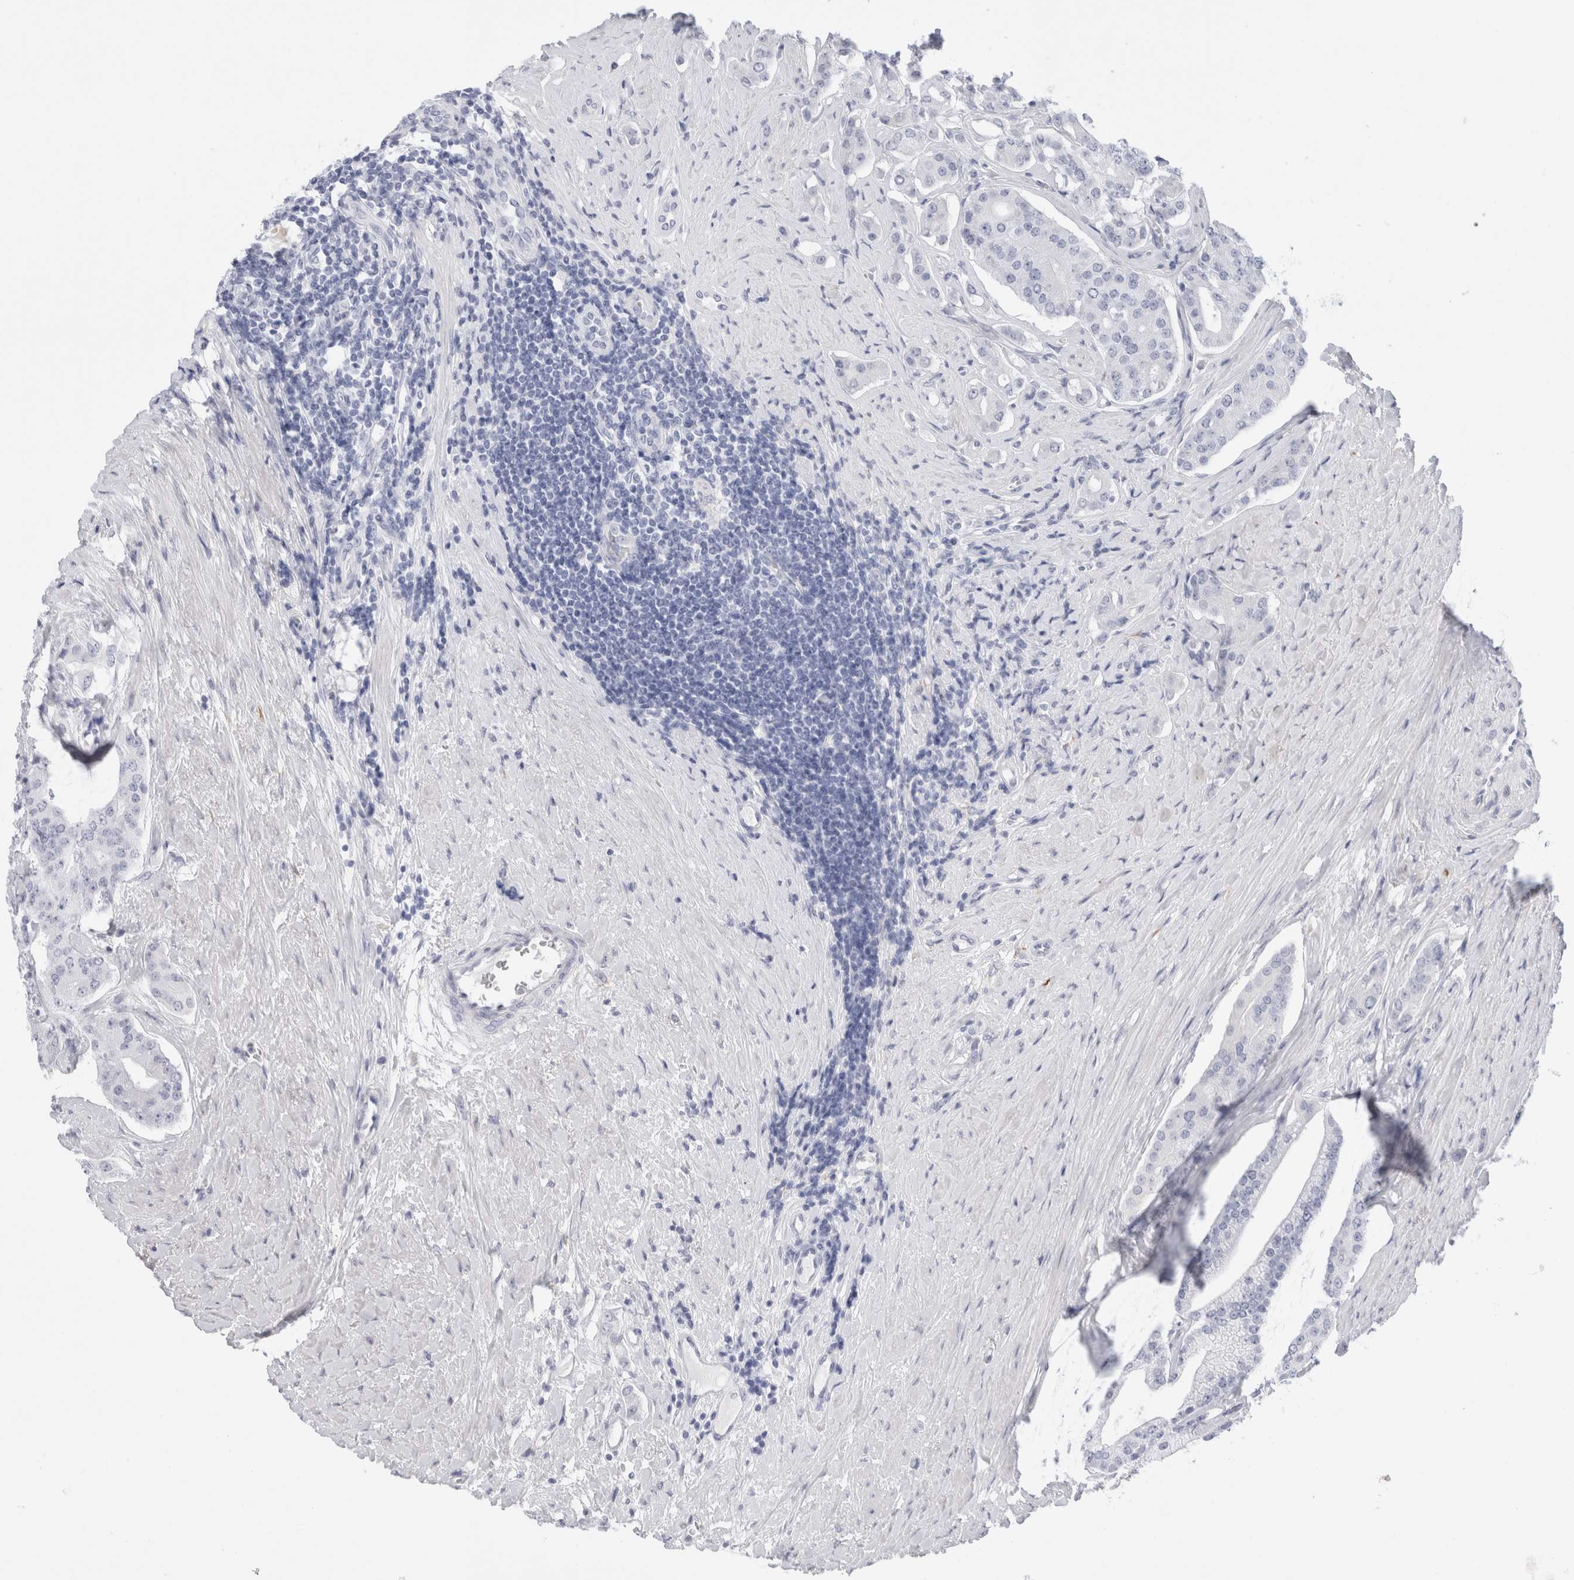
{"staining": {"intensity": "negative", "quantity": "none", "location": "none"}, "tissue": "prostate cancer", "cell_type": "Tumor cells", "image_type": "cancer", "snomed": [{"axis": "morphology", "description": "Adenocarcinoma, High grade"}, {"axis": "topography", "description": "Prostate"}], "caption": "Immunohistochemistry micrograph of neoplastic tissue: prostate cancer stained with DAB displays no significant protein staining in tumor cells.", "gene": "MUC15", "patient": {"sex": "male", "age": 71}}